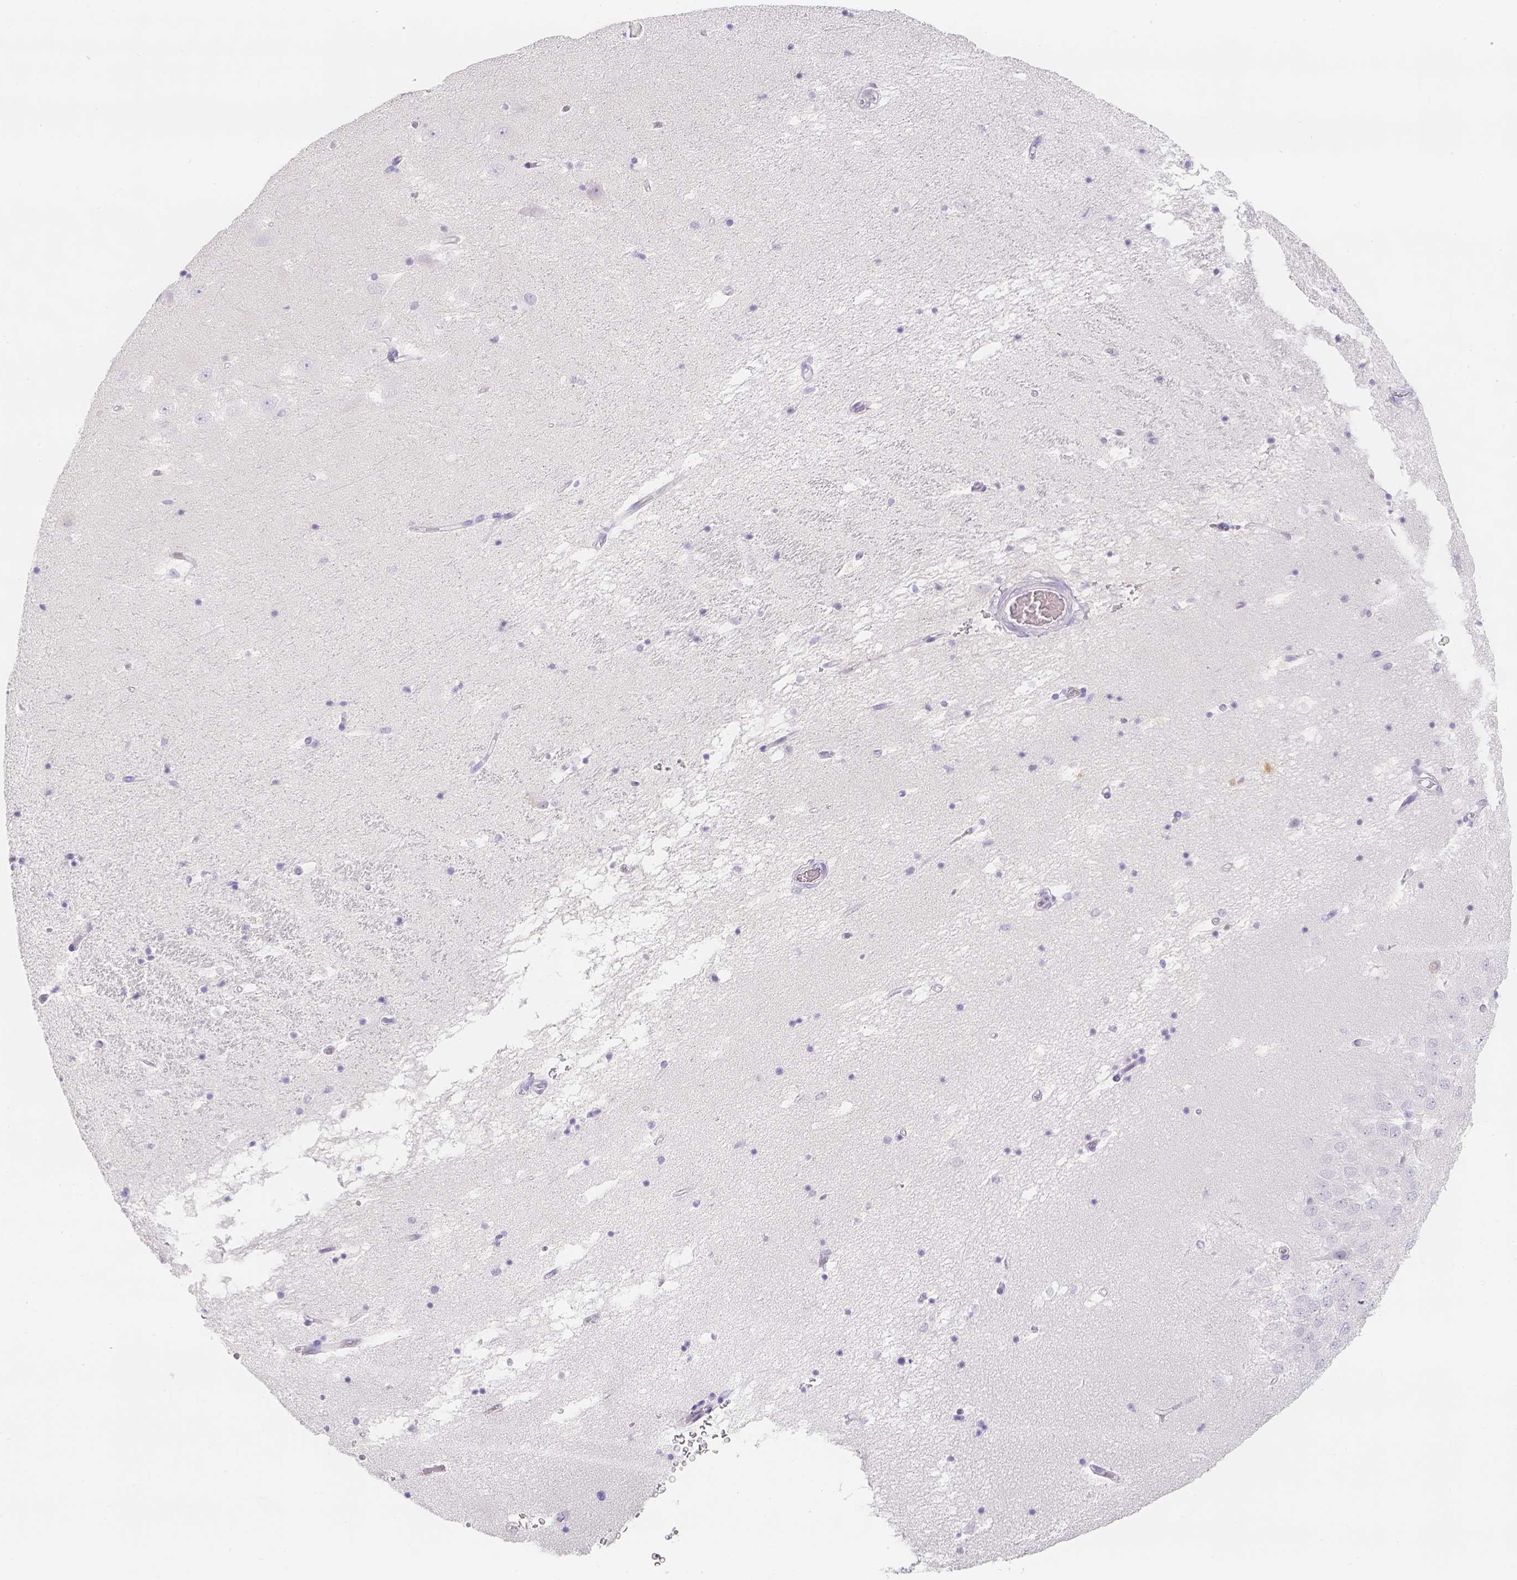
{"staining": {"intensity": "negative", "quantity": "none", "location": "none"}, "tissue": "hippocampus", "cell_type": "Glial cells", "image_type": "normal", "snomed": [{"axis": "morphology", "description": "Normal tissue, NOS"}, {"axis": "topography", "description": "Hippocampus"}], "caption": "Glial cells are negative for protein expression in benign human hippocampus. Nuclei are stained in blue.", "gene": "SLC18A1", "patient": {"sex": "male", "age": 58}}